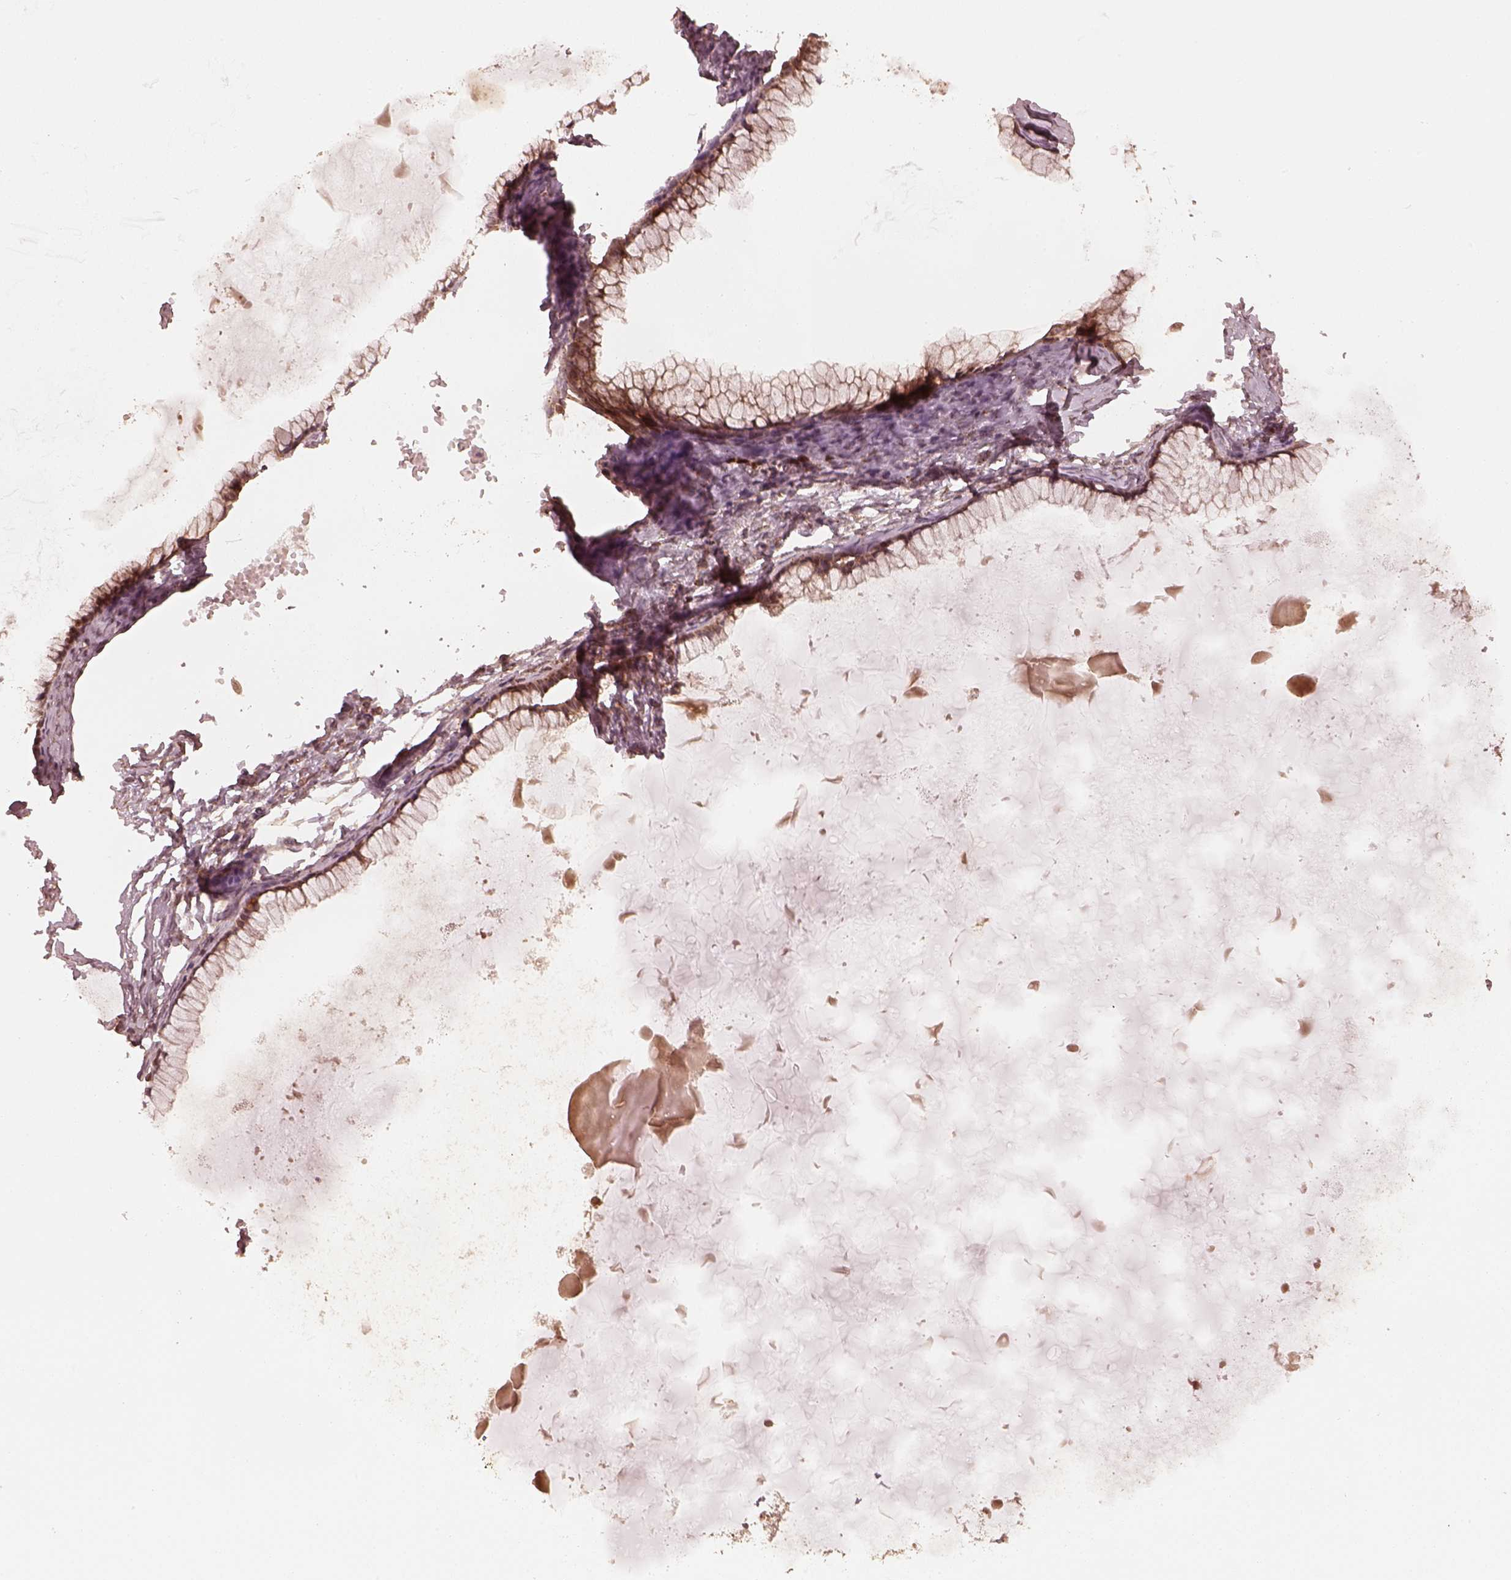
{"staining": {"intensity": "moderate", "quantity": ">75%", "location": "cytoplasmic/membranous"}, "tissue": "ovarian cancer", "cell_type": "Tumor cells", "image_type": "cancer", "snomed": [{"axis": "morphology", "description": "Cystadenocarcinoma, mucinous, NOS"}, {"axis": "topography", "description": "Ovary"}], "caption": "Mucinous cystadenocarcinoma (ovarian) was stained to show a protein in brown. There is medium levels of moderate cytoplasmic/membranous expression in about >75% of tumor cells.", "gene": "DNAJC25", "patient": {"sex": "female", "age": 41}}